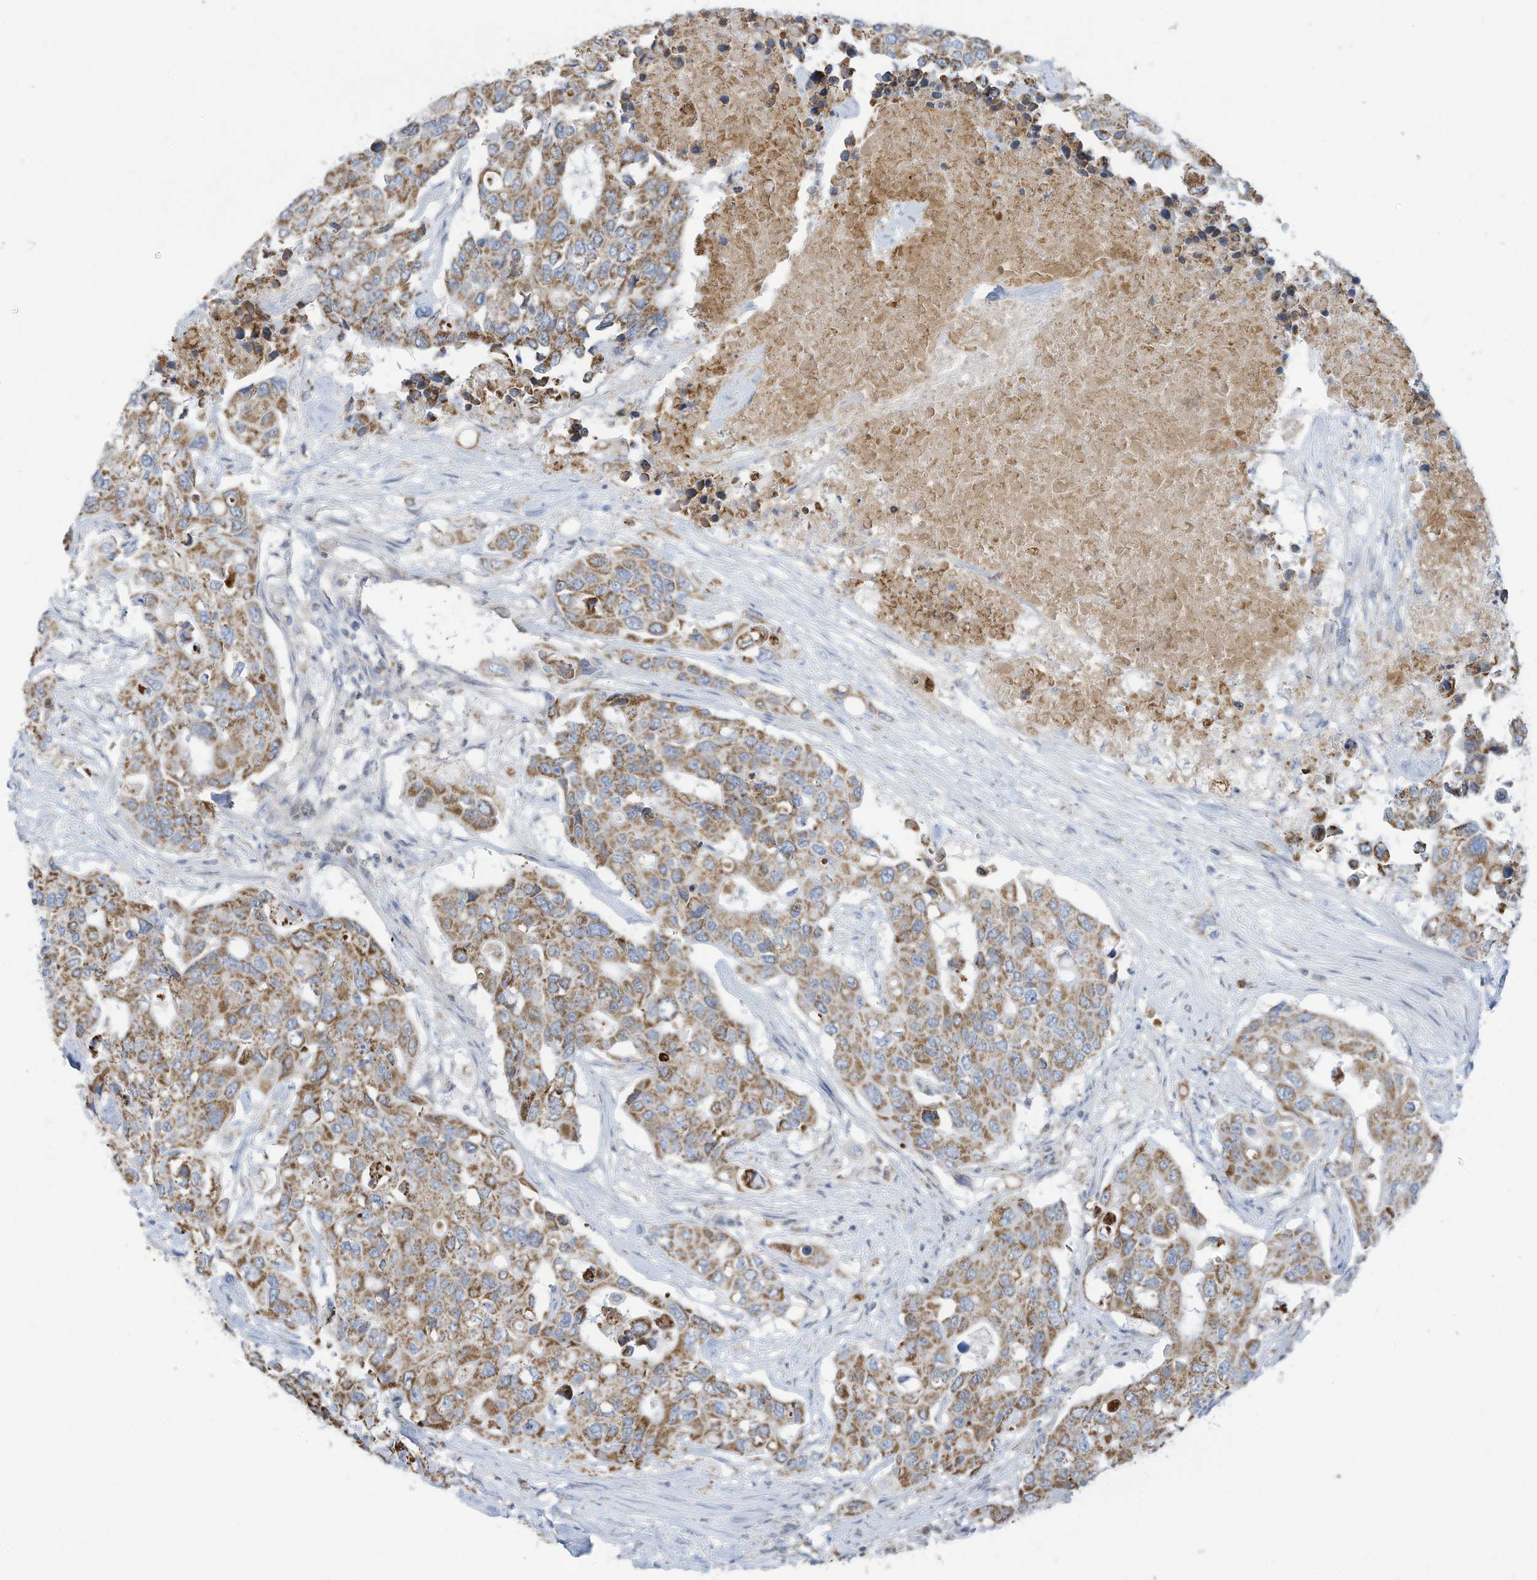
{"staining": {"intensity": "moderate", "quantity": ">75%", "location": "cytoplasmic/membranous"}, "tissue": "colorectal cancer", "cell_type": "Tumor cells", "image_type": "cancer", "snomed": [{"axis": "morphology", "description": "Adenocarcinoma, NOS"}, {"axis": "topography", "description": "Colon"}], "caption": "Tumor cells demonstrate moderate cytoplasmic/membranous staining in about >75% of cells in adenocarcinoma (colorectal).", "gene": "NLN", "patient": {"sex": "male", "age": 77}}